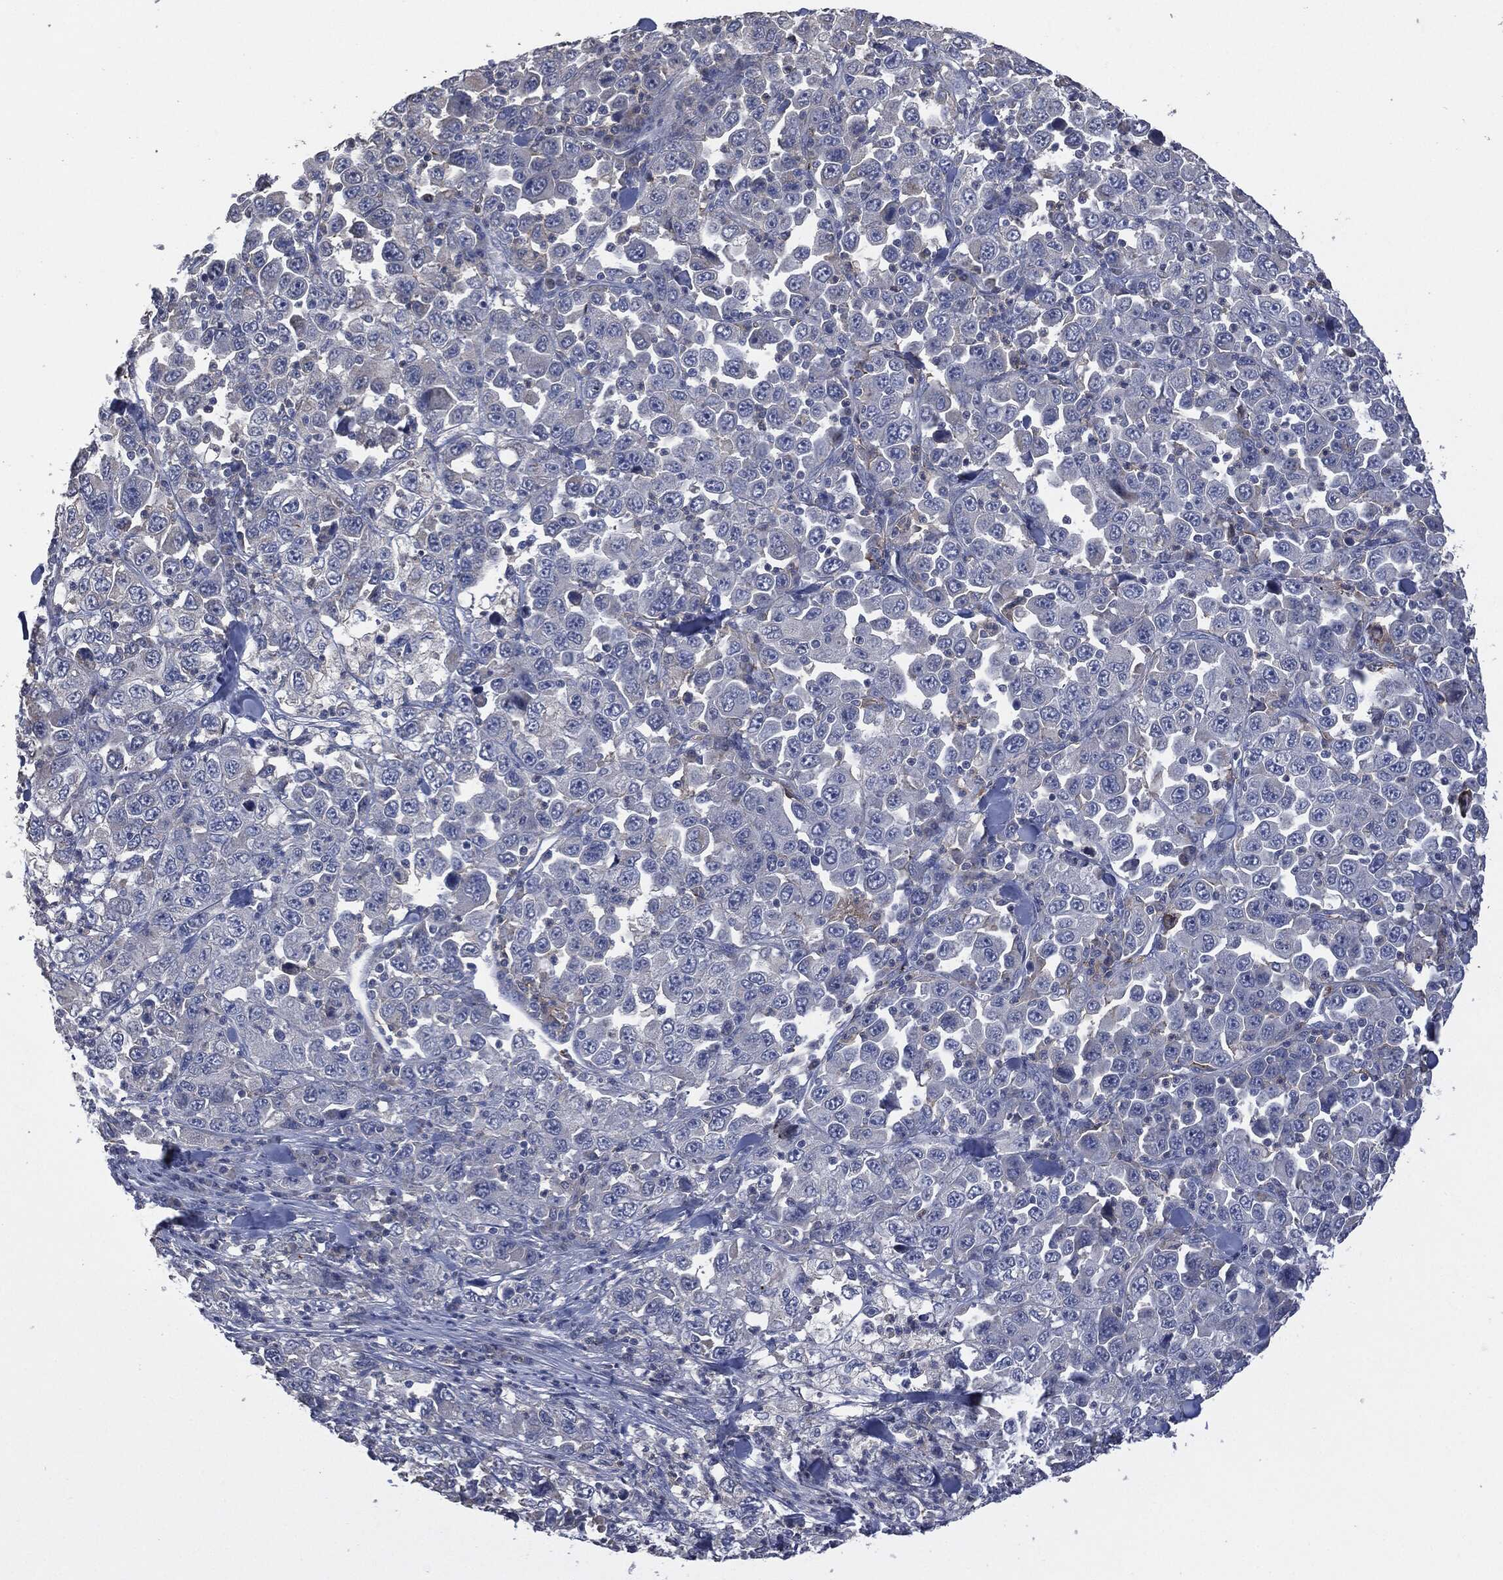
{"staining": {"intensity": "negative", "quantity": "none", "location": "none"}, "tissue": "stomach cancer", "cell_type": "Tumor cells", "image_type": "cancer", "snomed": [{"axis": "morphology", "description": "Normal tissue, NOS"}, {"axis": "morphology", "description": "Adenocarcinoma, NOS"}, {"axis": "topography", "description": "Stomach, upper"}, {"axis": "topography", "description": "Stomach"}], "caption": "Photomicrograph shows no protein expression in tumor cells of stomach cancer tissue.", "gene": "CD33", "patient": {"sex": "male", "age": 59}}